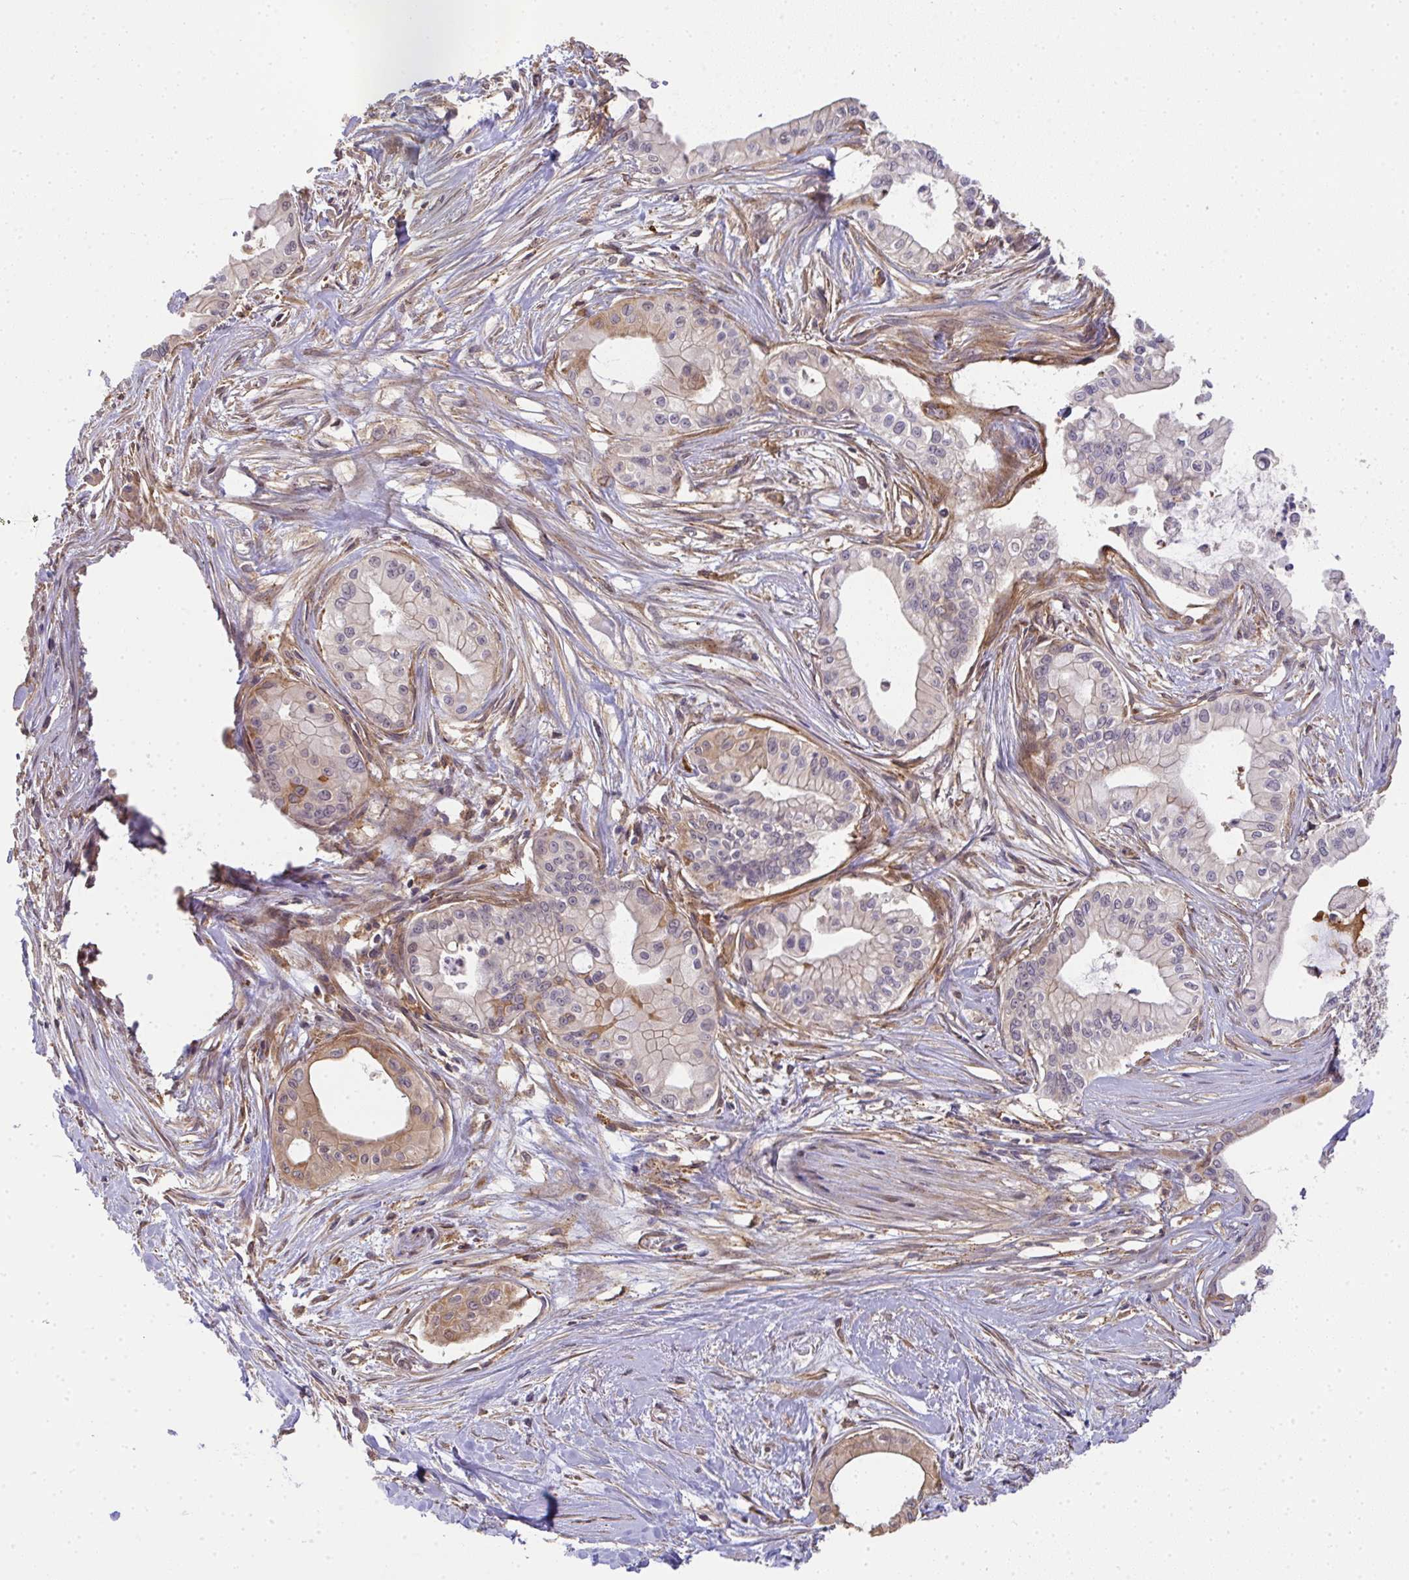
{"staining": {"intensity": "weak", "quantity": "25%-75%", "location": "cytoplasmic/membranous"}, "tissue": "pancreatic cancer", "cell_type": "Tumor cells", "image_type": "cancer", "snomed": [{"axis": "morphology", "description": "Adenocarcinoma, NOS"}, {"axis": "topography", "description": "Pancreas"}], "caption": "Immunohistochemistry micrograph of neoplastic tissue: human adenocarcinoma (pancreatic) stained using immunohistochemistry (IHC) exhibits low levels of weak protein expression localized specifically in the cytoplasmic/membranous of tumor cells, appearing as a cytoplasmic/membranous brown color.", "gene": "EEF1AKMT1", "patient": {"sex": "male", "age": 78}}